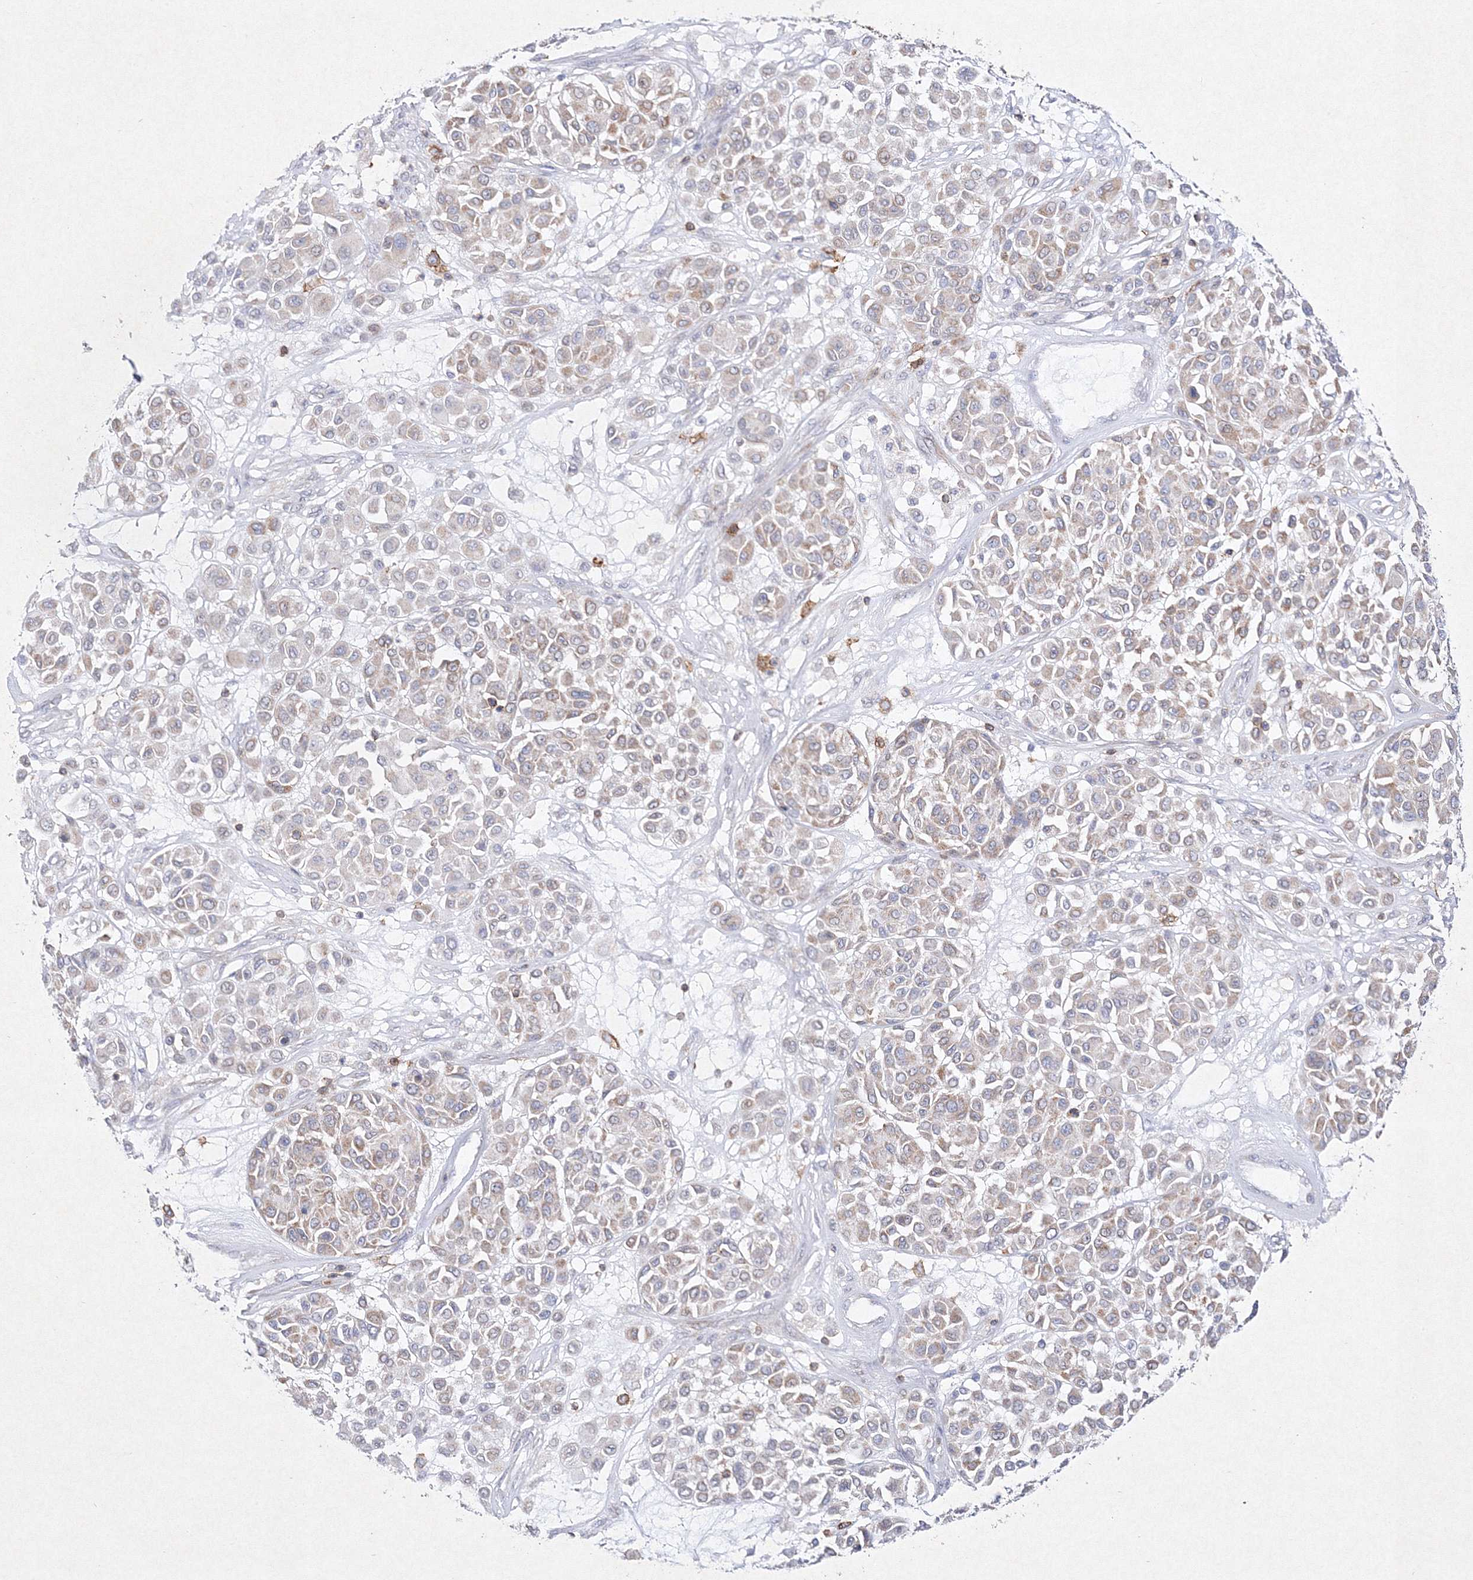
{"staining": {"intensity": "weak", "quantity": "<25%", "location": "cytoplasmic/membranous"}, "tissue": "melanoma", "cell_type": "Tumor cells", "image_type": "cancer", "snomed": [{"axis": "morphology", "description": "Malignant melanoma, Metastatic site"}, {"axis": "topography", "description": "Soft tissue"}], "caption": "Melanoma was stained to show a protein in brown. There is no significant positivity in tumor cells.", "gene": "HCST", "patient": {"sex": "male", "age": 41}}